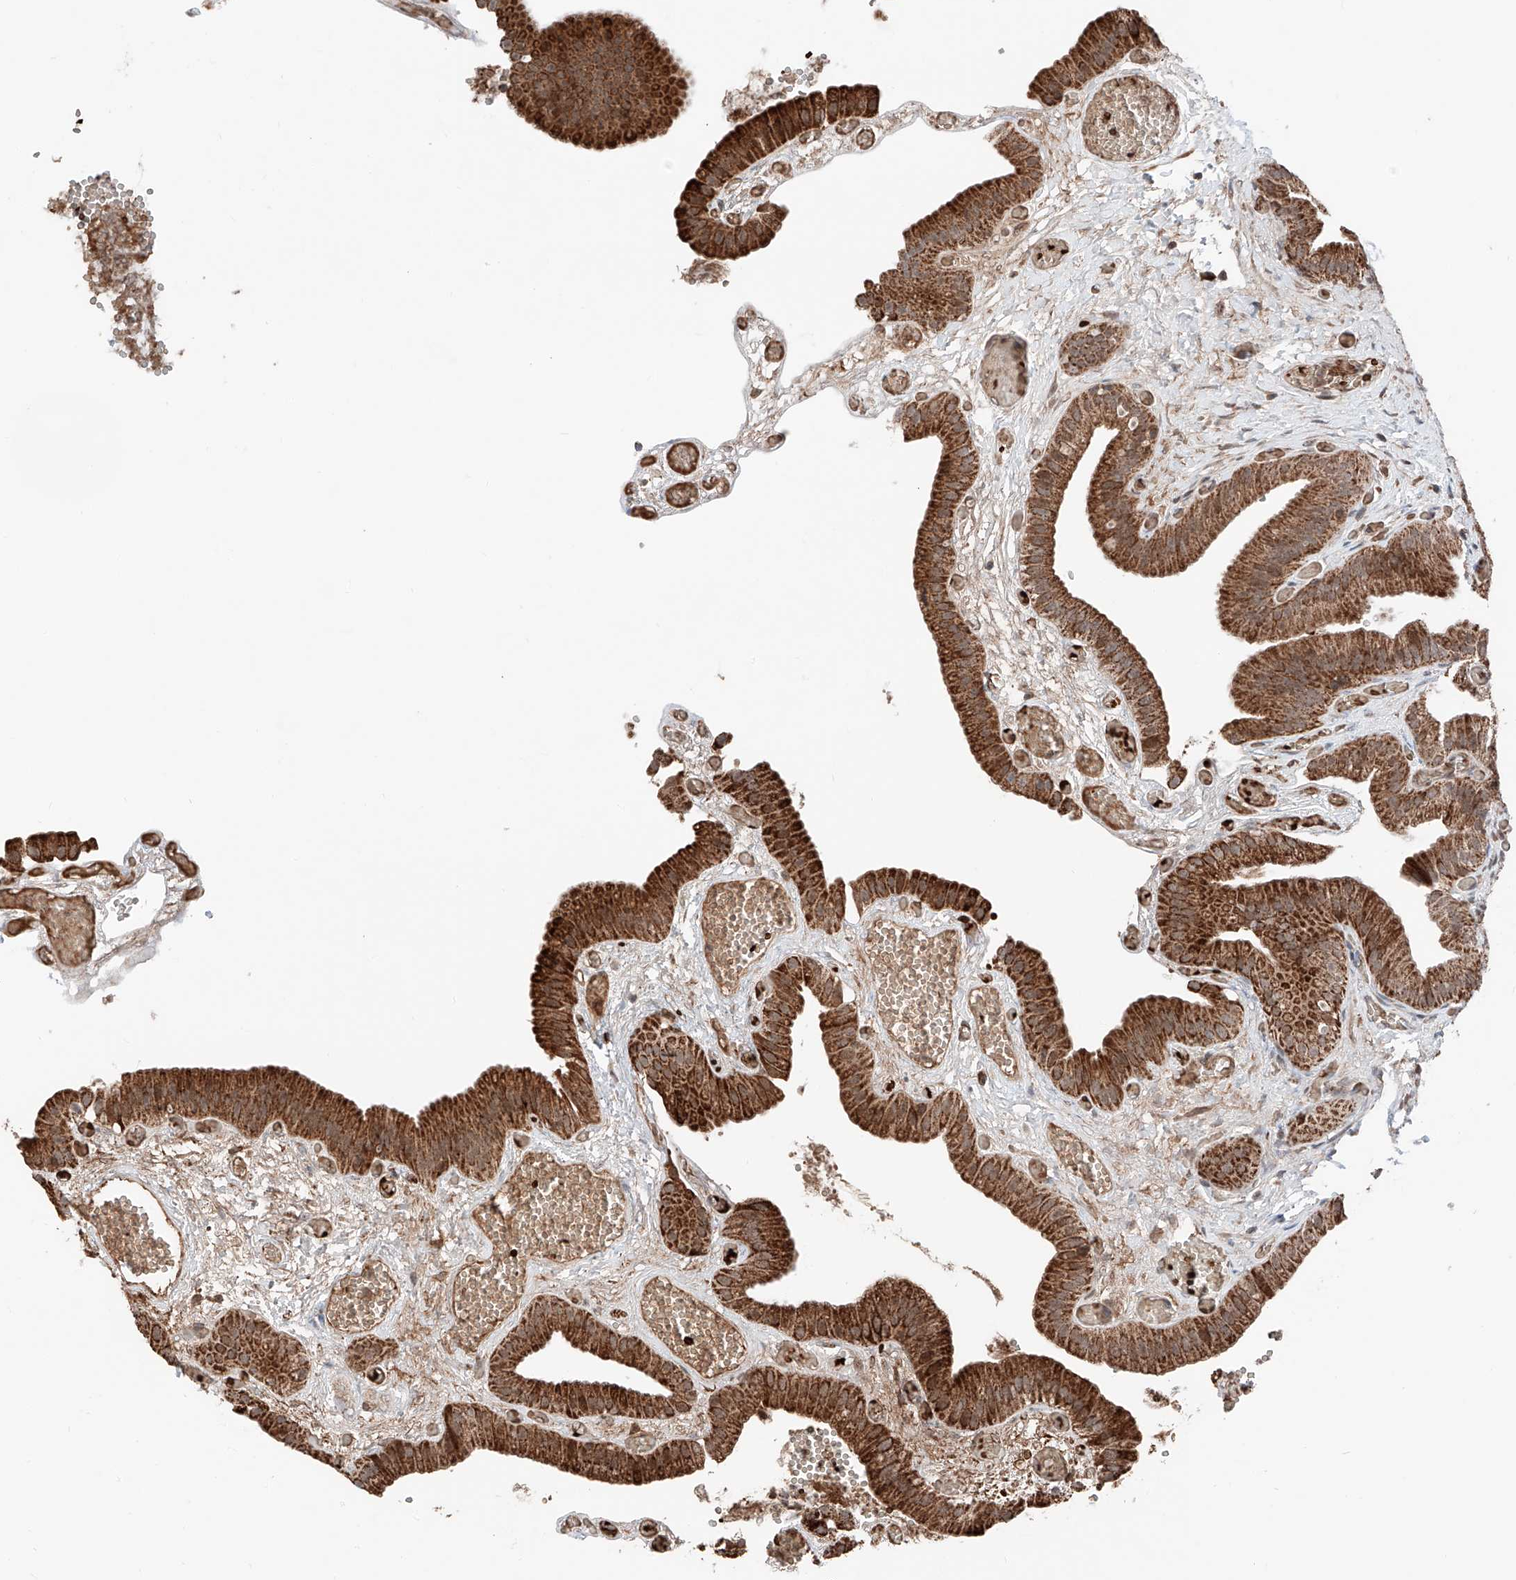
{"staining": {"intensity": "strong", "quantity": ">75%", "location": "cytoplasmic/membranous"}, "tissue": "gallbladder", "cell_type": "Glandular cells", "image_type": "normal", "snomed": [{"axis": "morphology", "description": "Normal tissue, NOS"}, {"axis": "topography", "description": "Gallbladder"}], "caption": "Immunohistochemical staining of normal gallbladder exhibits >75% levels of strong cytoplasmic/membranous protein staining in about >75% of glandular cells.", "gene": "ZSCAN29", "patient": {"sex": "female", "age": 64}}